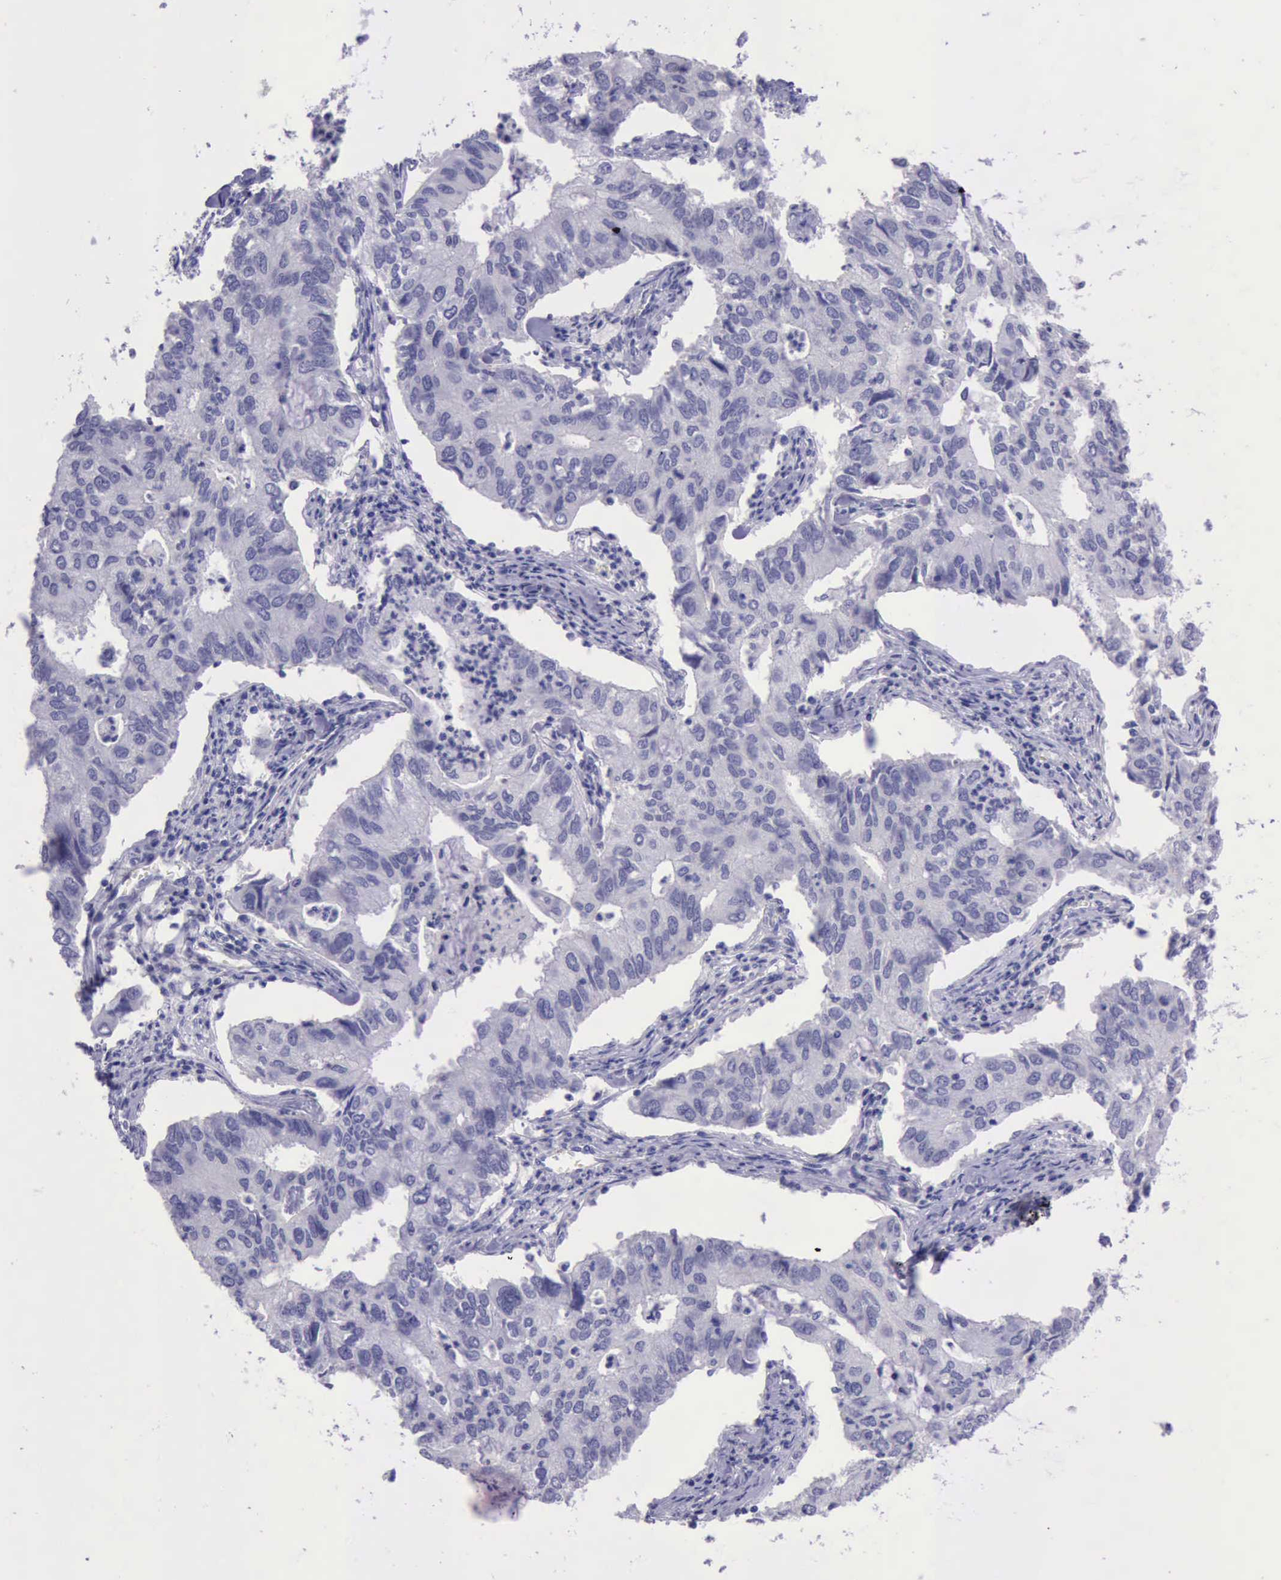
{"staining": {"intensity": "negative", "quantity": "none", "location": "none"}, "tissue": "lung cancer", "cell_type": "Tumor cells", "image_type": "cancer", "snomed": [{"axis": "morphology", "description": "Adenocarcinoma, NOS"}, {"axis": "topography", "description": "Lung"}], "caption": "Immunohistochemical staining of human lung cancer displays no significant positivity in tumor cells. Nuclei are stained in blue.", "gene": "LRFN5", "patient": {"sex": "male", "age": 48}}